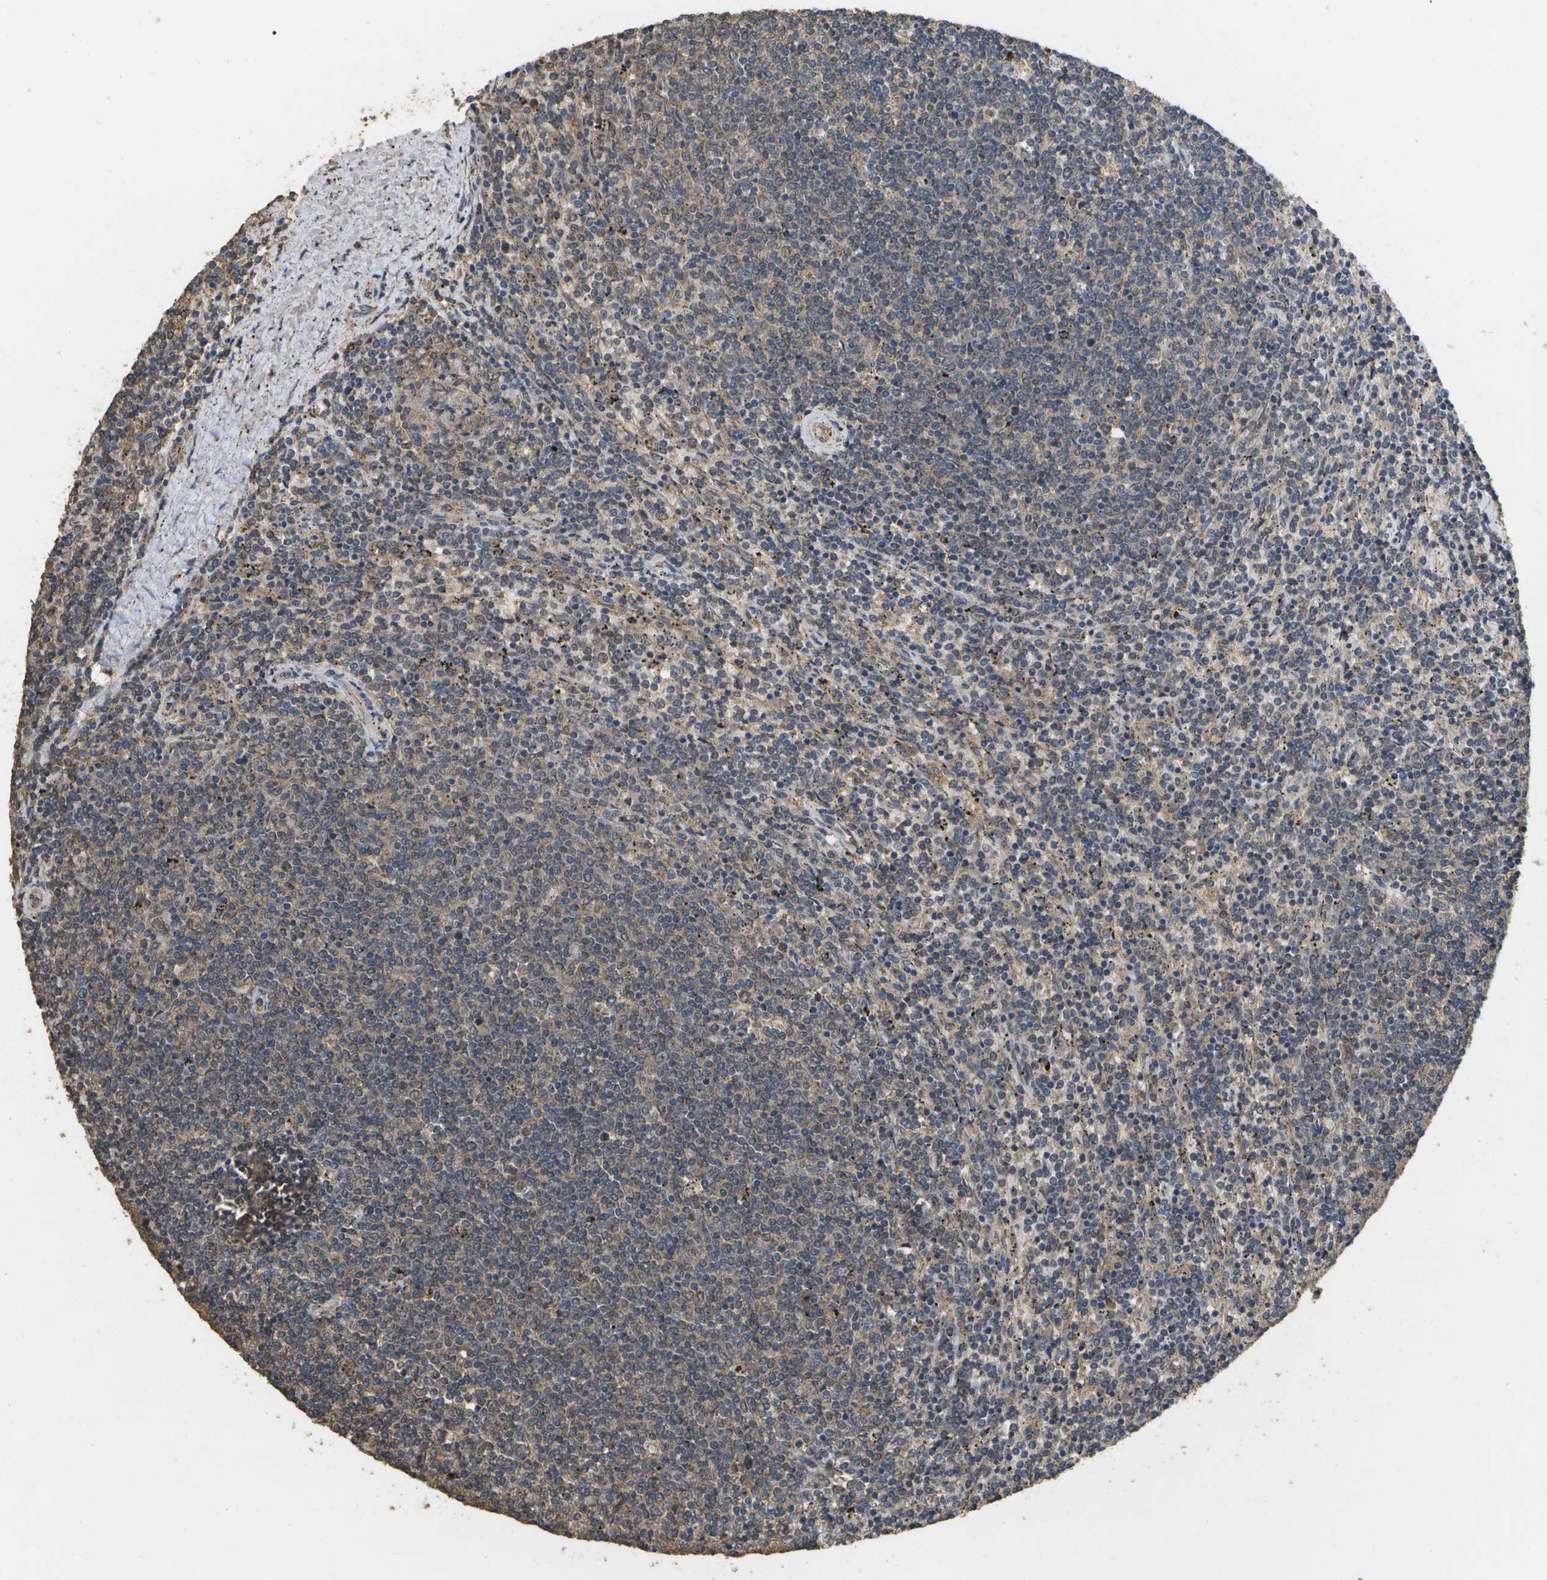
{"staining": {"intensity": "weak", "quantity": "25%-75%", "location": "cytoplasmic/membranous"}, "tissue": "lymphoma", "cell_type": "Tumor cells", "image_type": "cancer", "snomed": [{"axis": "morphology", "description": "Malignant lymphoma, non-Hodgkin's type, Low grade"}, {"axis": "topography", "description": "Spleen"}], "caption": "Tumor cells display low levels of weak cytoplasmic/membranous positivity in approximately 25%-75% of cells in human low-grade malignant lymphoma, non-Hodgkin's type. (Brightfield microscopy of DAB IHC at high magnification).", "gene": "SACS", "patient": {"sex": "female", "age": 50}}